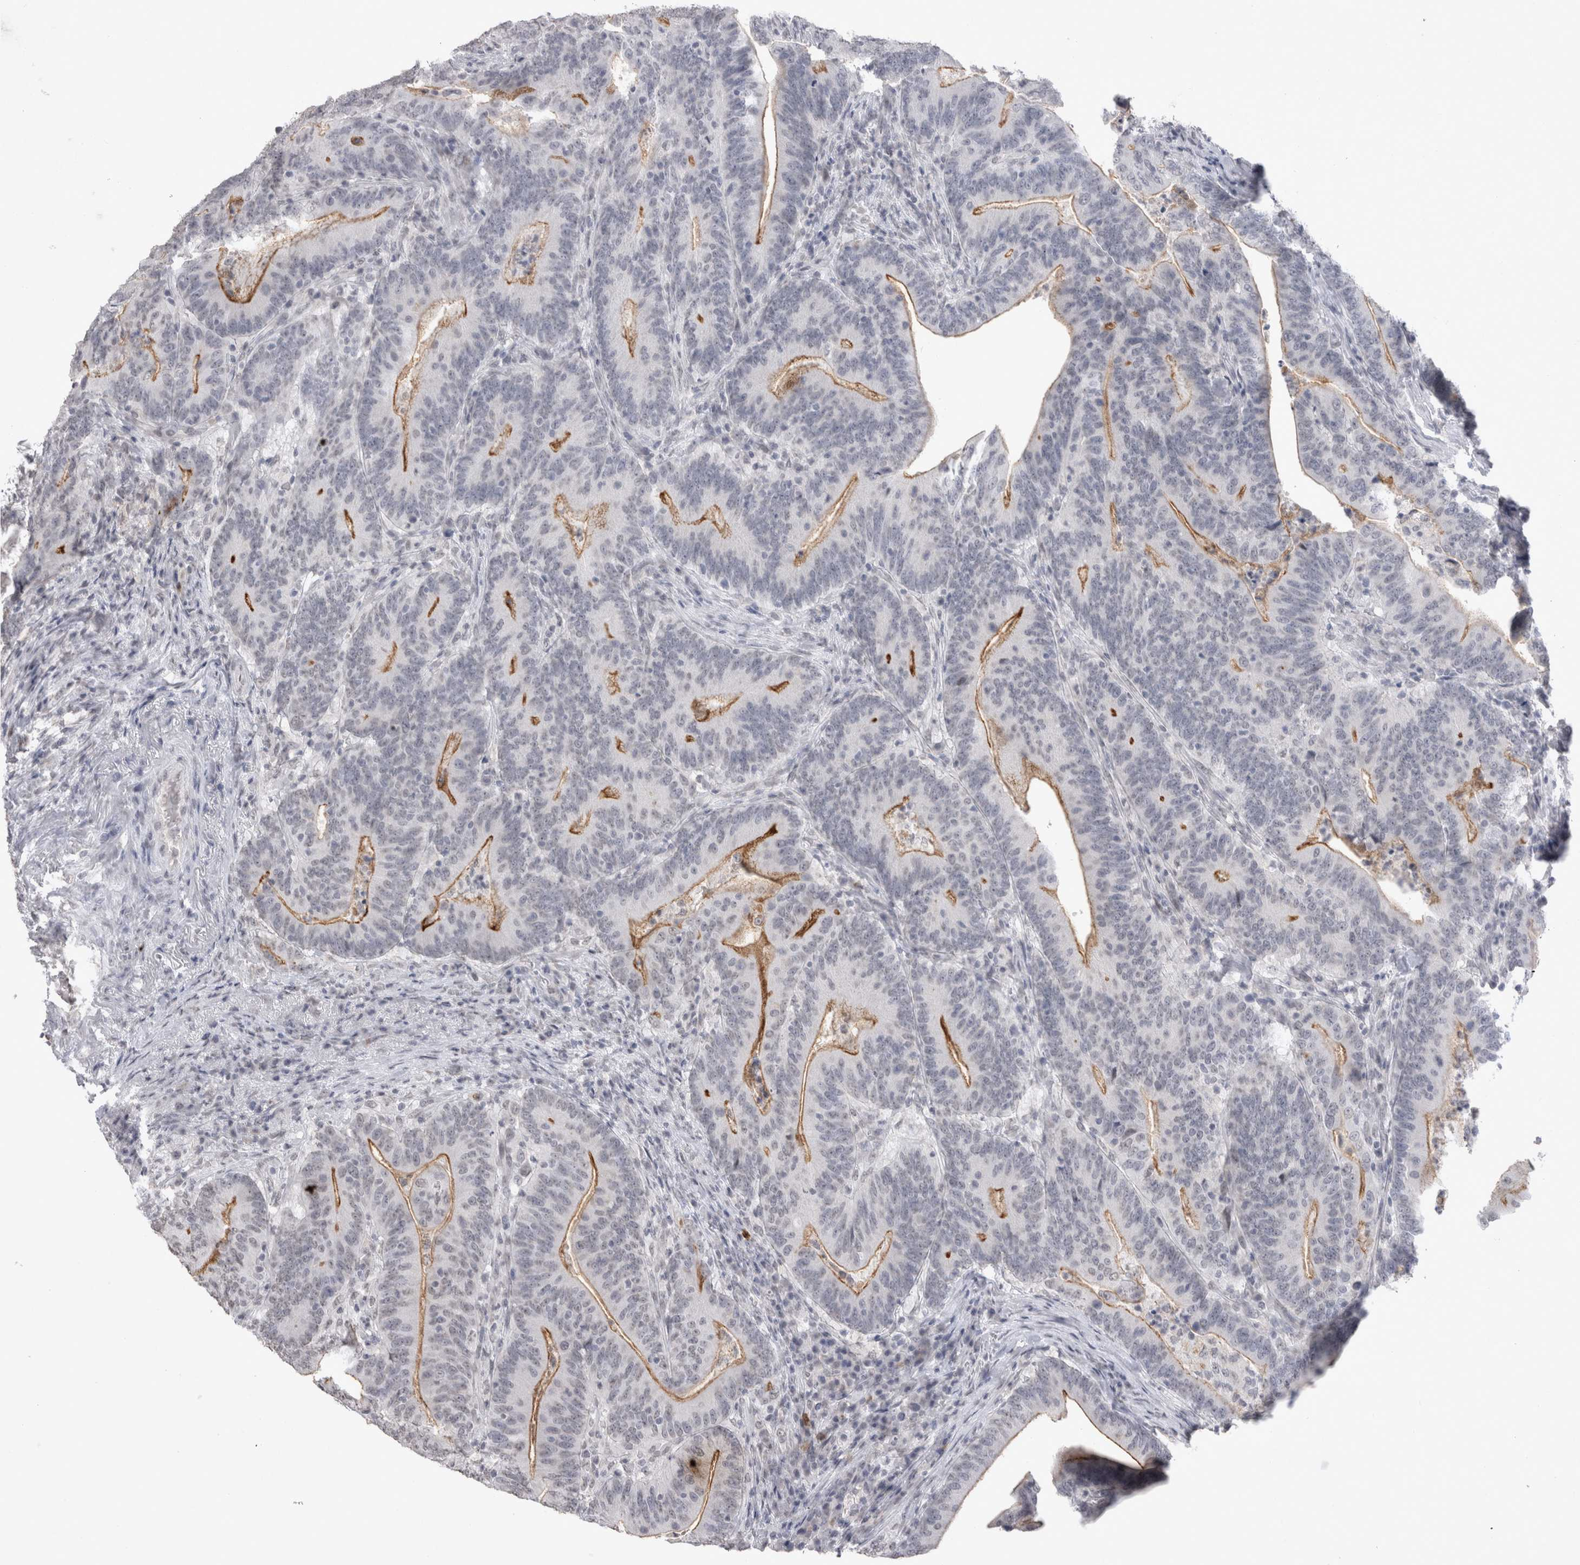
{"staining": {"intensity": "moderate", "quantity": "<25%", "location": "cytoplasmic/membranous"}, "tissue": "colorectal cancer", "cell_type": "Tumor cells", "image_type": "cancer", "snomed": [{"axis": "morphology", "description": "Adenocarcinoma, NOS"}, {"axis": "topography", "description": "Colon"}], "caption": "IHC micrograph of adenocarcinoma (colorectal) stained for a protein (brown), which demonstrates low levels of moderate cytoplasmic/membranous positivity in about <25% of tumor cells.", "gene": "DDX4", "patient": {"sex": "female", "age": 66}}